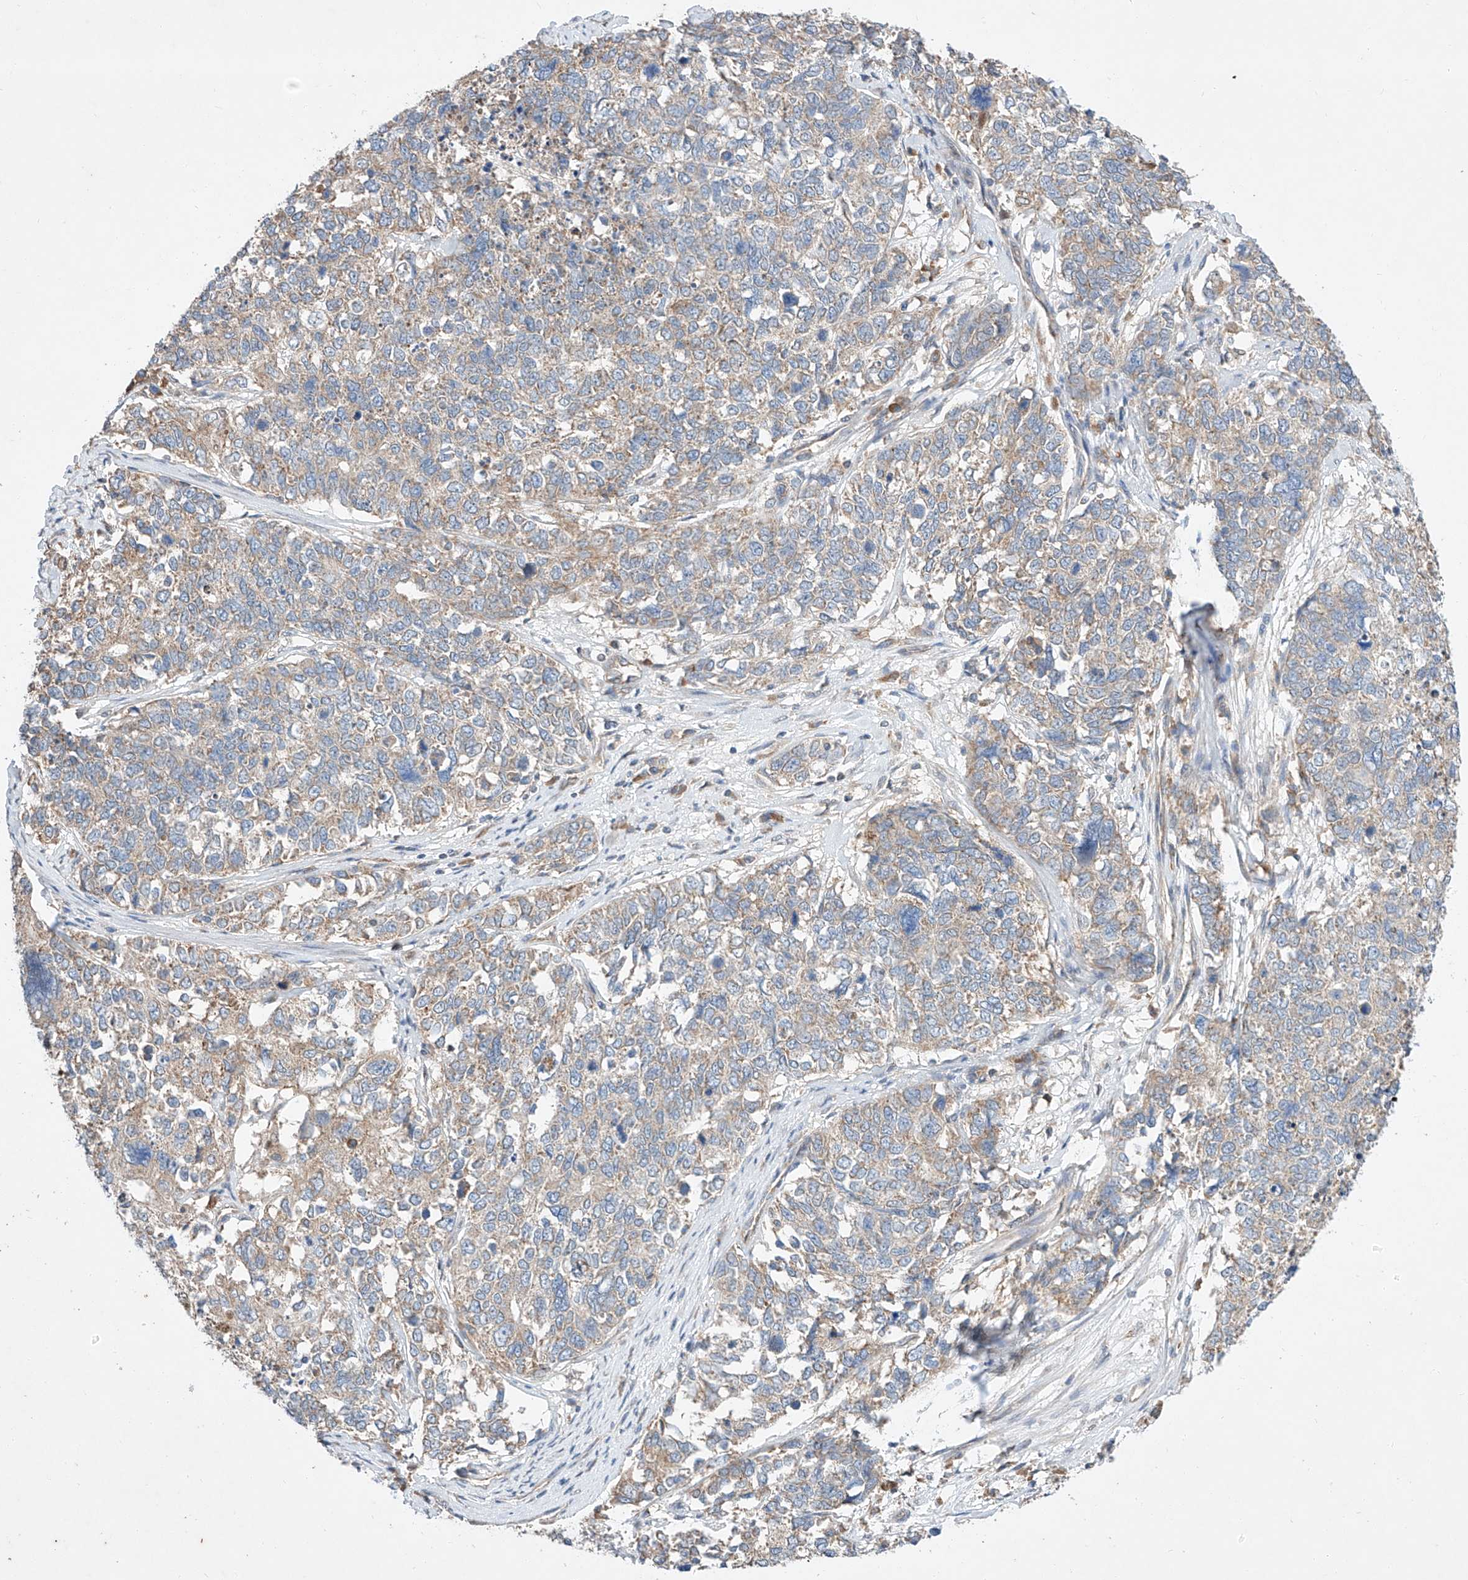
{"staining": {"intensity": "weak", "quantity": ">75%", "location": "cytoplasmic/membranous"}, "tissue": "cervical cancer", "cell_type": "Tumor cells", "image_type": "cancer", "snomed": [{"axis": "morphology", "description": "Squamous cell carcinoma, NOS"}, {"axis": "topography", "description": "Cervix"}], "caption": "Human squamous cell carcinoma (cervical) stained with a protein marker reveals weak staining in tumor cells.", "gene": "C6orf118", "patient": {"sex": "female", "age": 63}}